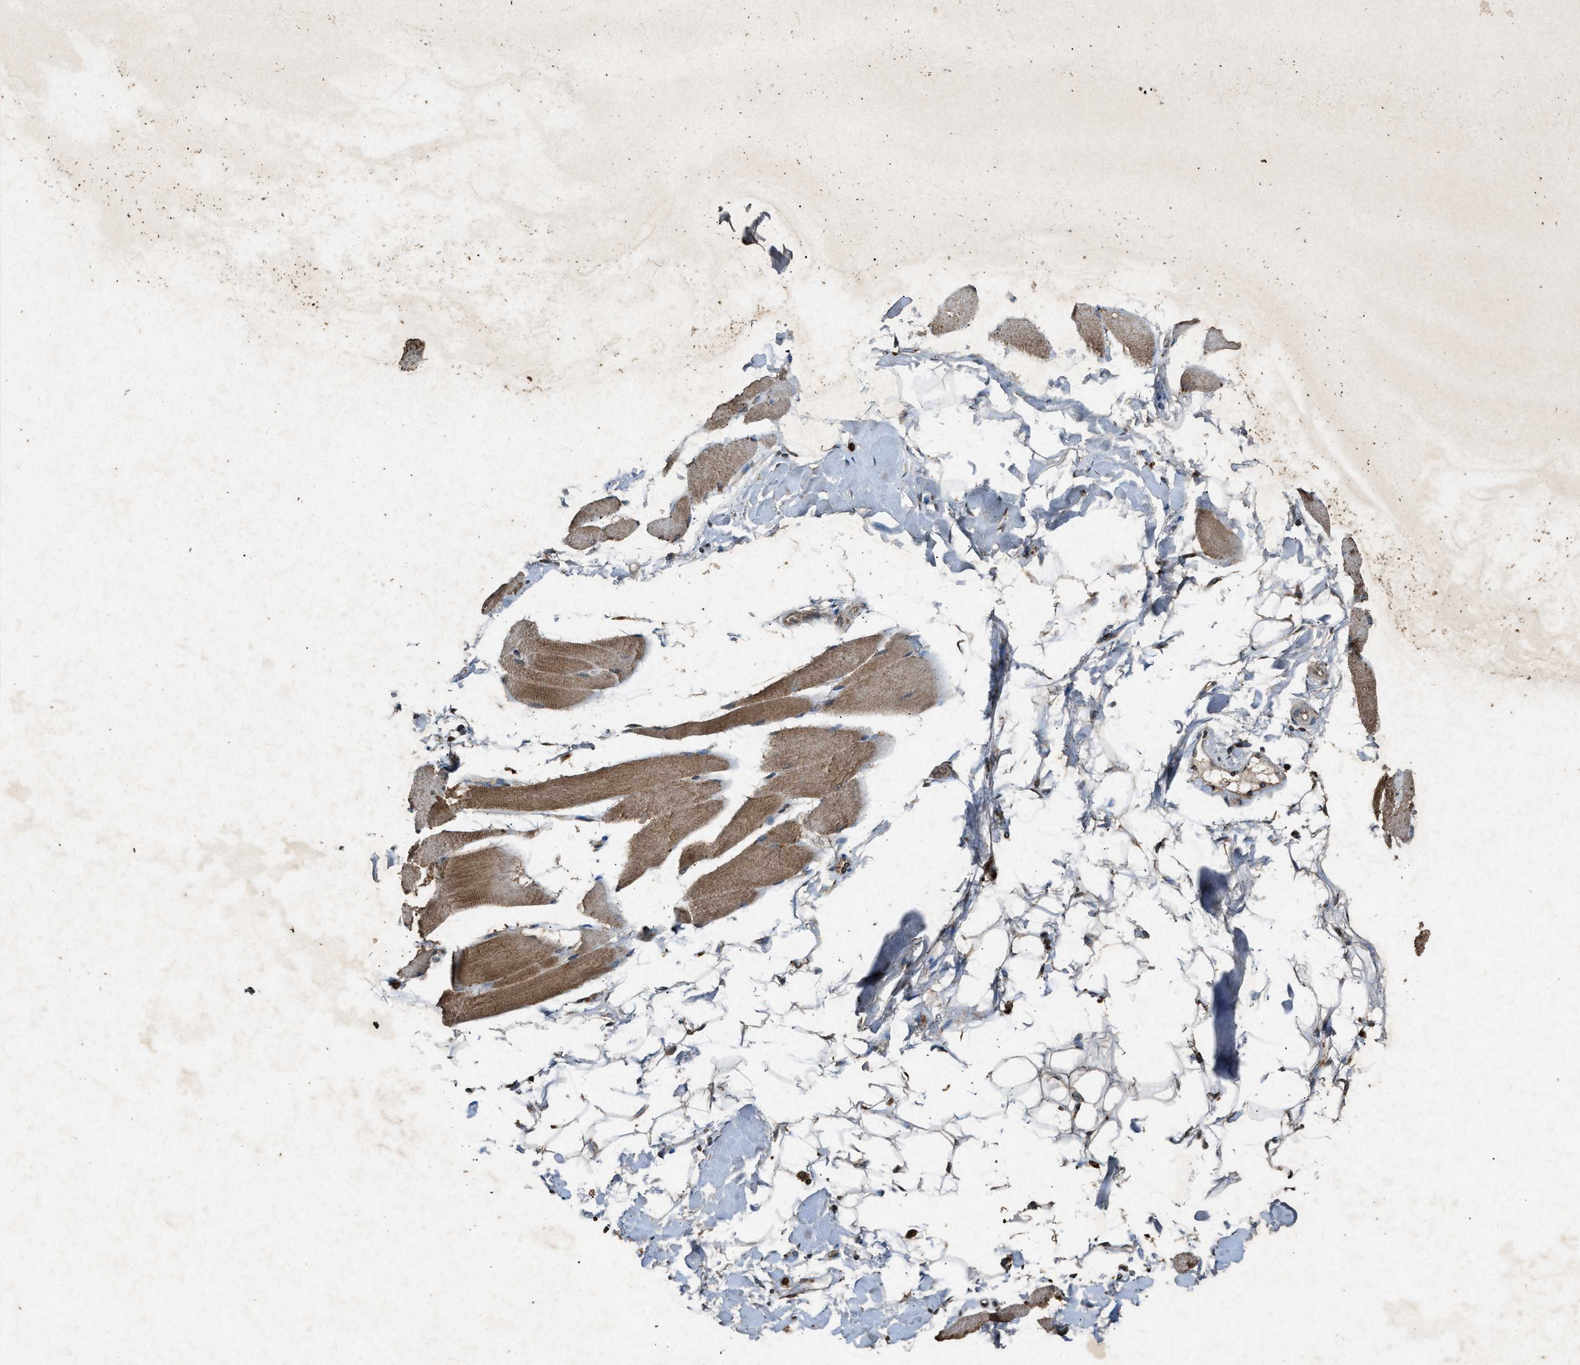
{"staining": {"intensity": "moderate", "quantity": ">75%", "location": "cytoplasmic/membranous"}, "tissue": "skeletal muscle", "cell_type": "Myocytes", "image_type": "normal", "snomed": [{"axis": "morphology", "description": "Normal tissue, NOS"}, {"axis": "topography", "description": "Skeletal muscle"}, {"axis": "topography", "description": "Peripheral nerve tissue"}], "caption": "Protein staining by IHC reveals moderate cytoplasmic/membranous expression in about >75% of myocytes in normal skeletal muscle. Nuclei are stained in blue.", "gene": "OAS1", "patient": {"sex": "female", "age": 84}}